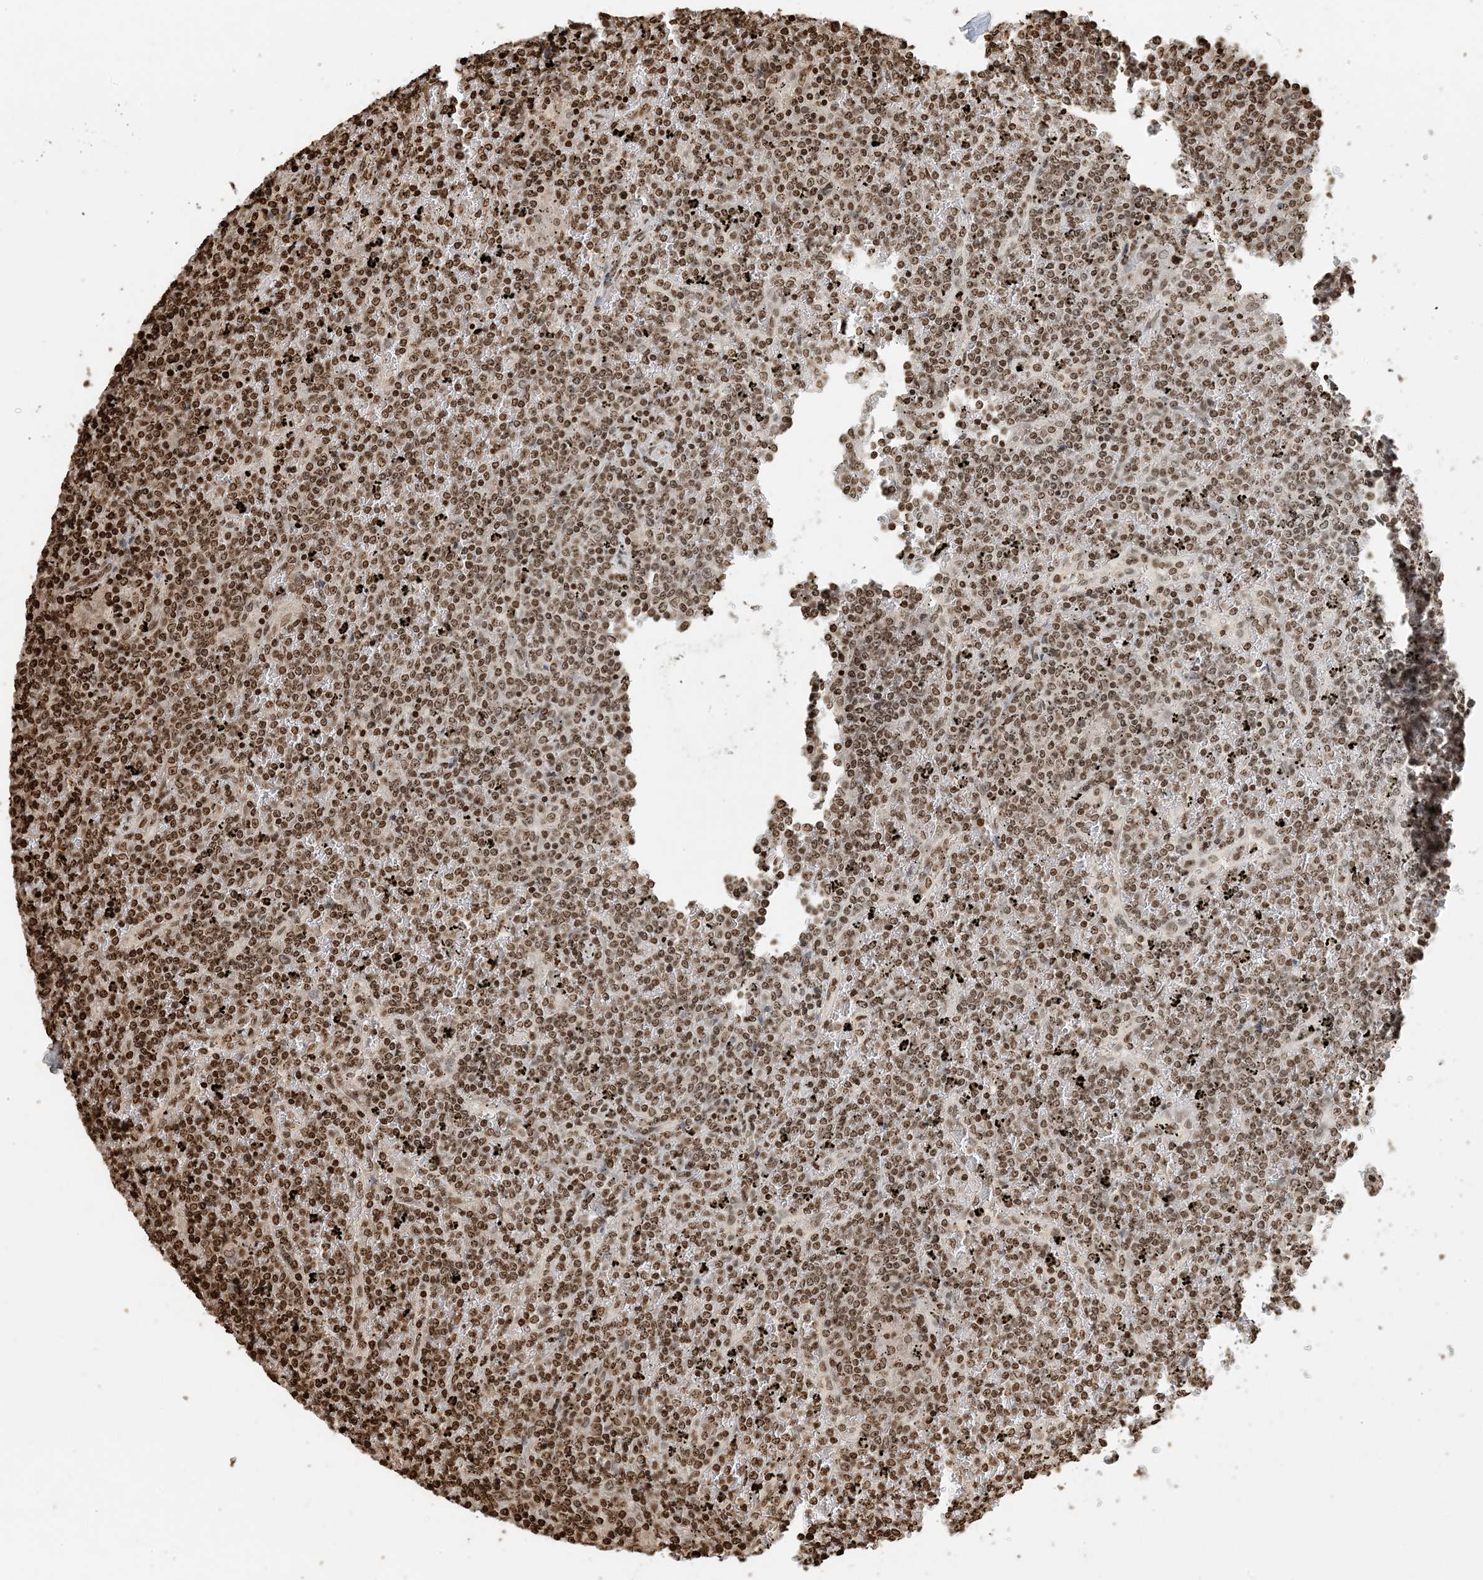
{"staining": {"intensity": "moderate", "quantity": ">75%", "location": "nuclear"}, "tissue": "lymphoma", "cell_type": "Tumor cells", "image_type": "cancer", "snomed": [{"axis": "morphology", "description": "Malignant lymphoma, non-Hodgkin's type, Low grade"}, {"axis": "topography", "description": "Spleen"}], "caption": "A high-resolution photomicrograph shows immunohistochemistry (IHC) staining of low-grade malignant lymphoma, non-Hodgkin's type, which shows moderate nuclear expression in approximately >75% of tumor cells.", "gene": "H3-3B", "patient": {"sex": "female", "age": 19}}